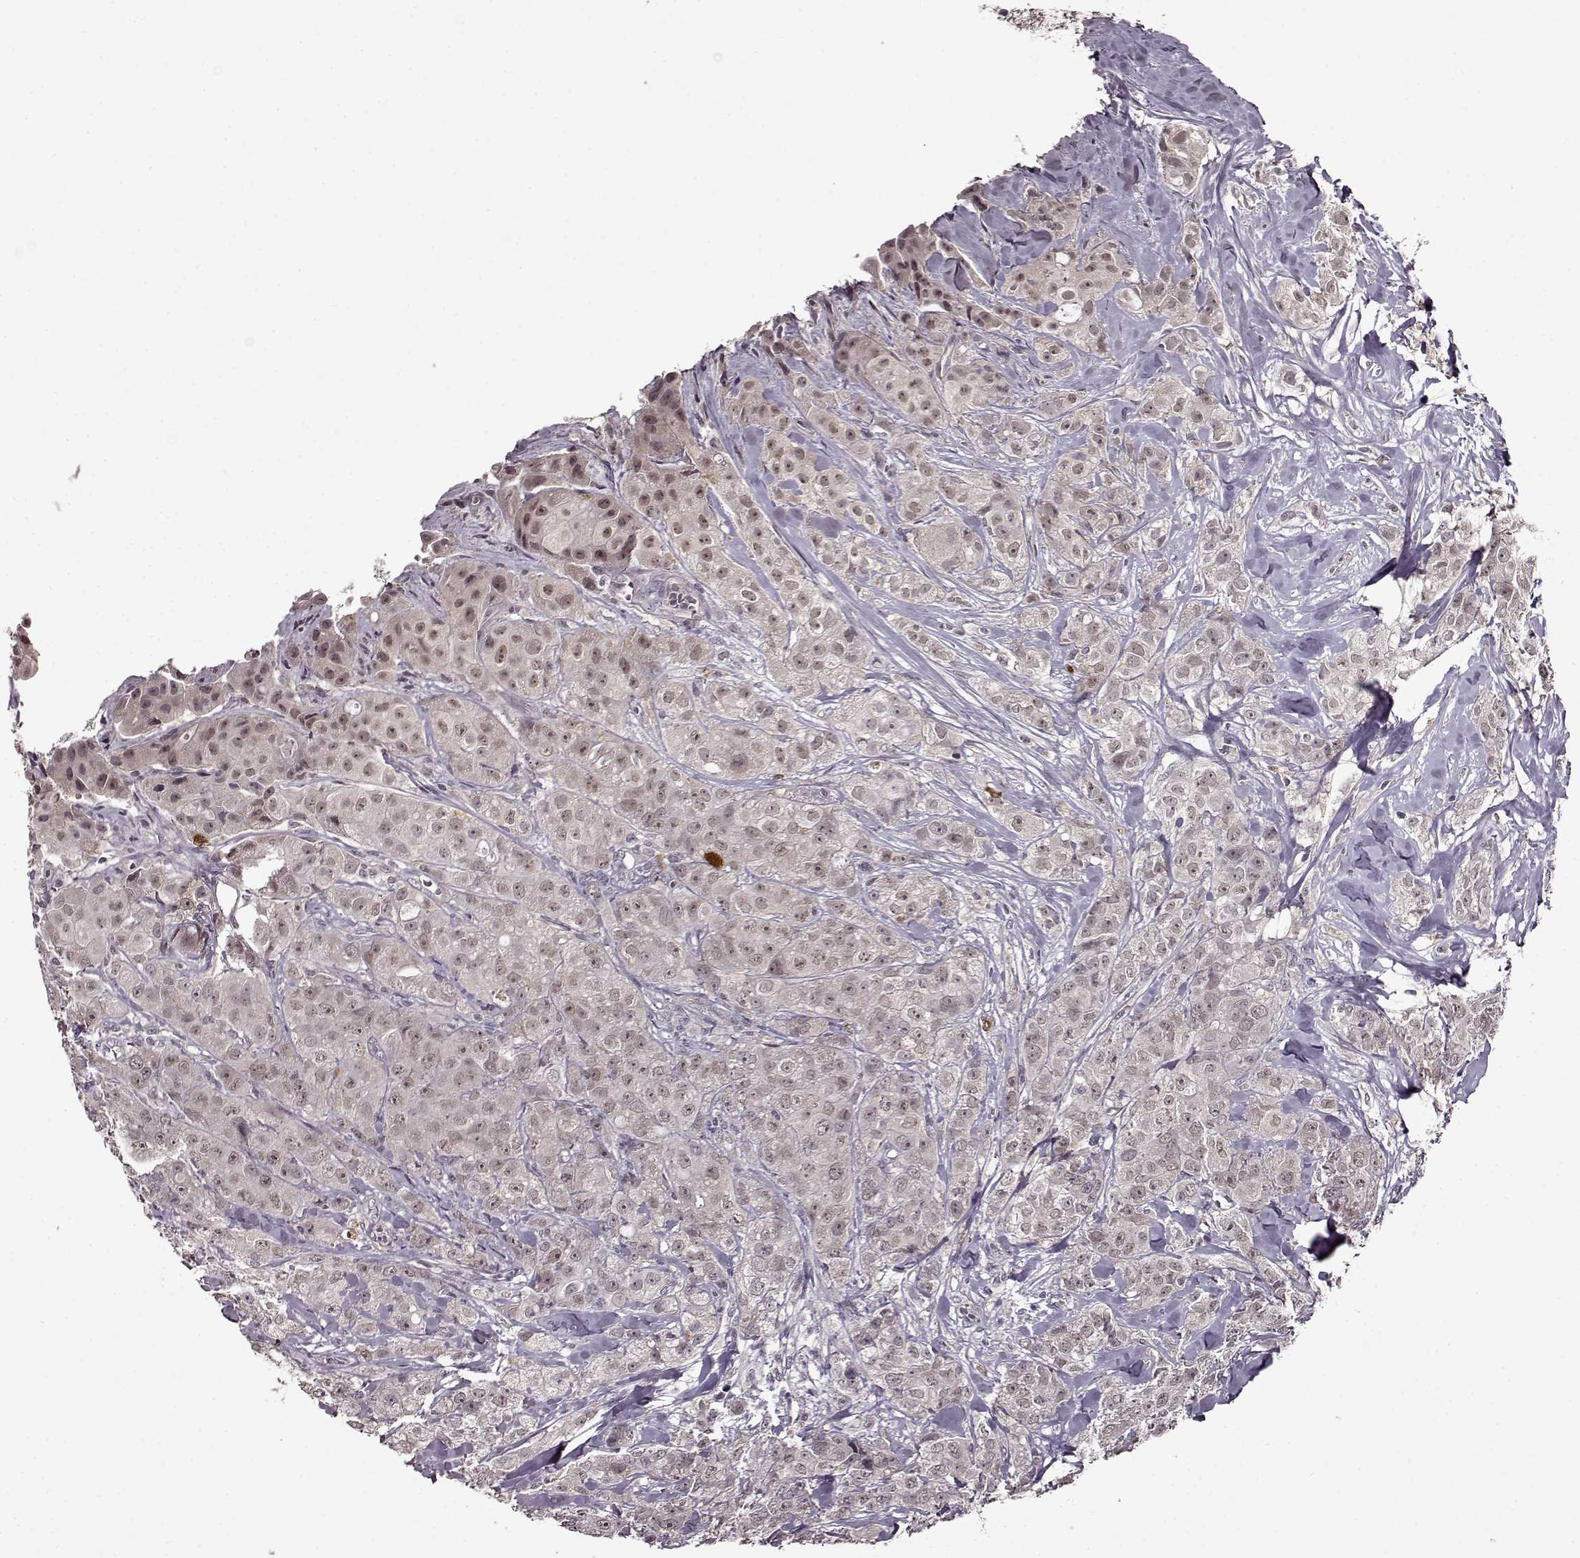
{"staining": {"intensity": "weak", "quantity": "<25%", "location": "nuclear"}, "tissue": "breast cancer", "cell_type": "Tumor cells", "image_type": "cancer", "snomed": [{"axis": "morphology", "description": "Duct carcinoma"}, {"axis": "topography", "description": "Breast"}], "caption": "This is an IHC micrograph of human breast infiltrating ductal carcinoma. There is no positivity in tumor cells.", "gene": "MAIP1", "patient": {"sex": "female", "age": 43}}